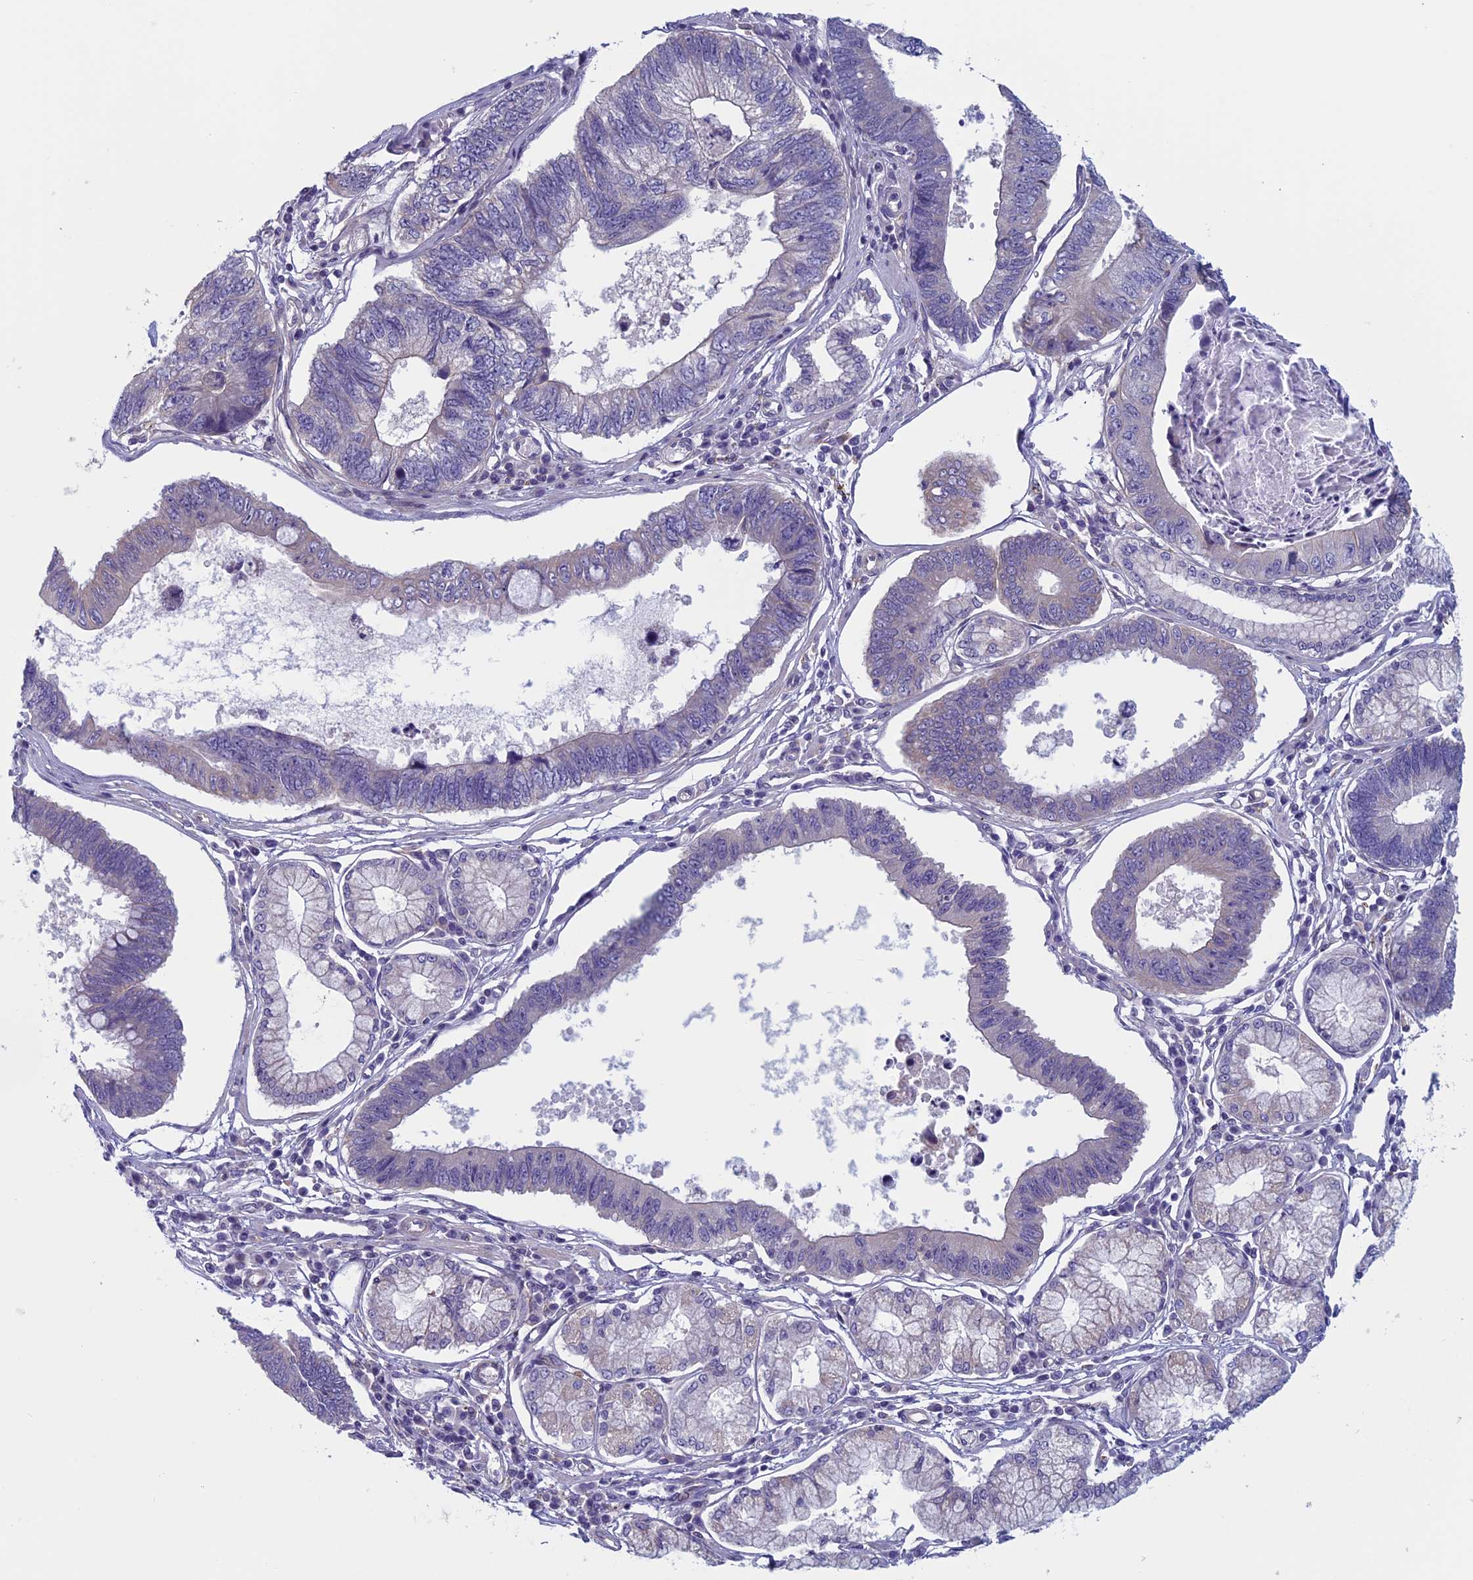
{"staining": {"intensity": "negative", "quantity": "none", "location": "none"}, "tissue": "stomach cancer", "cell_type": "Tumor cells", "image_type": "cancer", "snomed": [{"axis": "morphology", "description": "Adenocarcinoma, NOS"}, {"axis": "topography", "description": "Stomach"}], "caption": "Tumor cells are negative for protein expression in human adenocarcinoma (stomach).", "gene": "CNOT6L", "patient": {"sex": "male", "age": 59}}